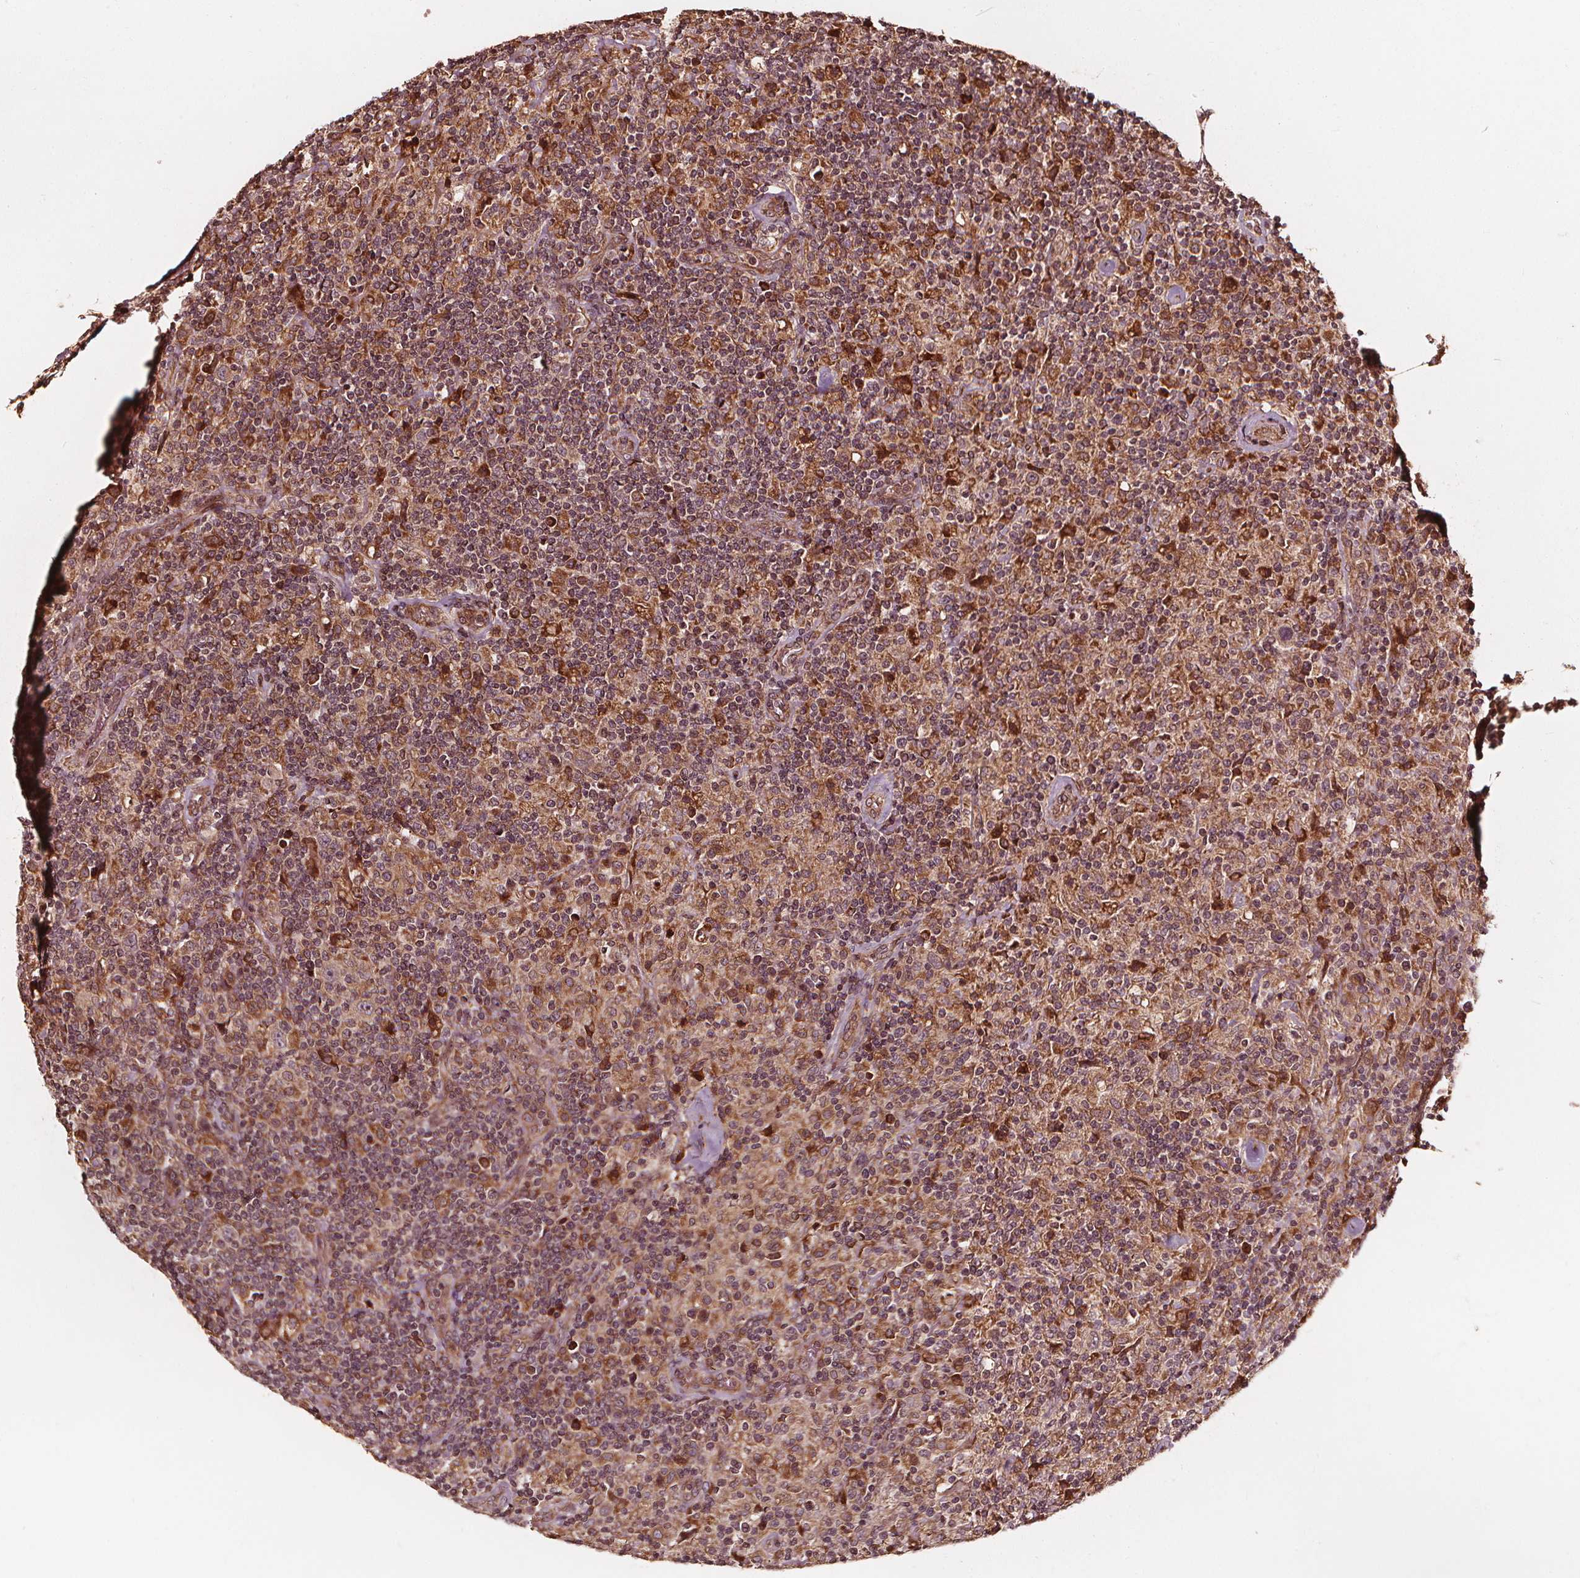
{"staining": {"intensity": "weak", "quantity": "<25%", "location": "cytoplasmic/membranous"}, "tissue": "lymphoma", "cell_type": "Tumor cells", "image_type": "cancer", "snomed": [{"axis": "morphology", "description": "Hodgkin's disease, NOS"}, {"axis": "topography", "description": "Lymph node"}], "caption": "The micrograph shows no significant expression in tumor cells of Hodgkin's disease. The staining is performed using DAB (3,3'-diaminobenzidine) brown chromogen with nuclei counter-stained in using hematoxylin.", "gene": "NPC1", "patient": {"sex": "male", "age": 70}}